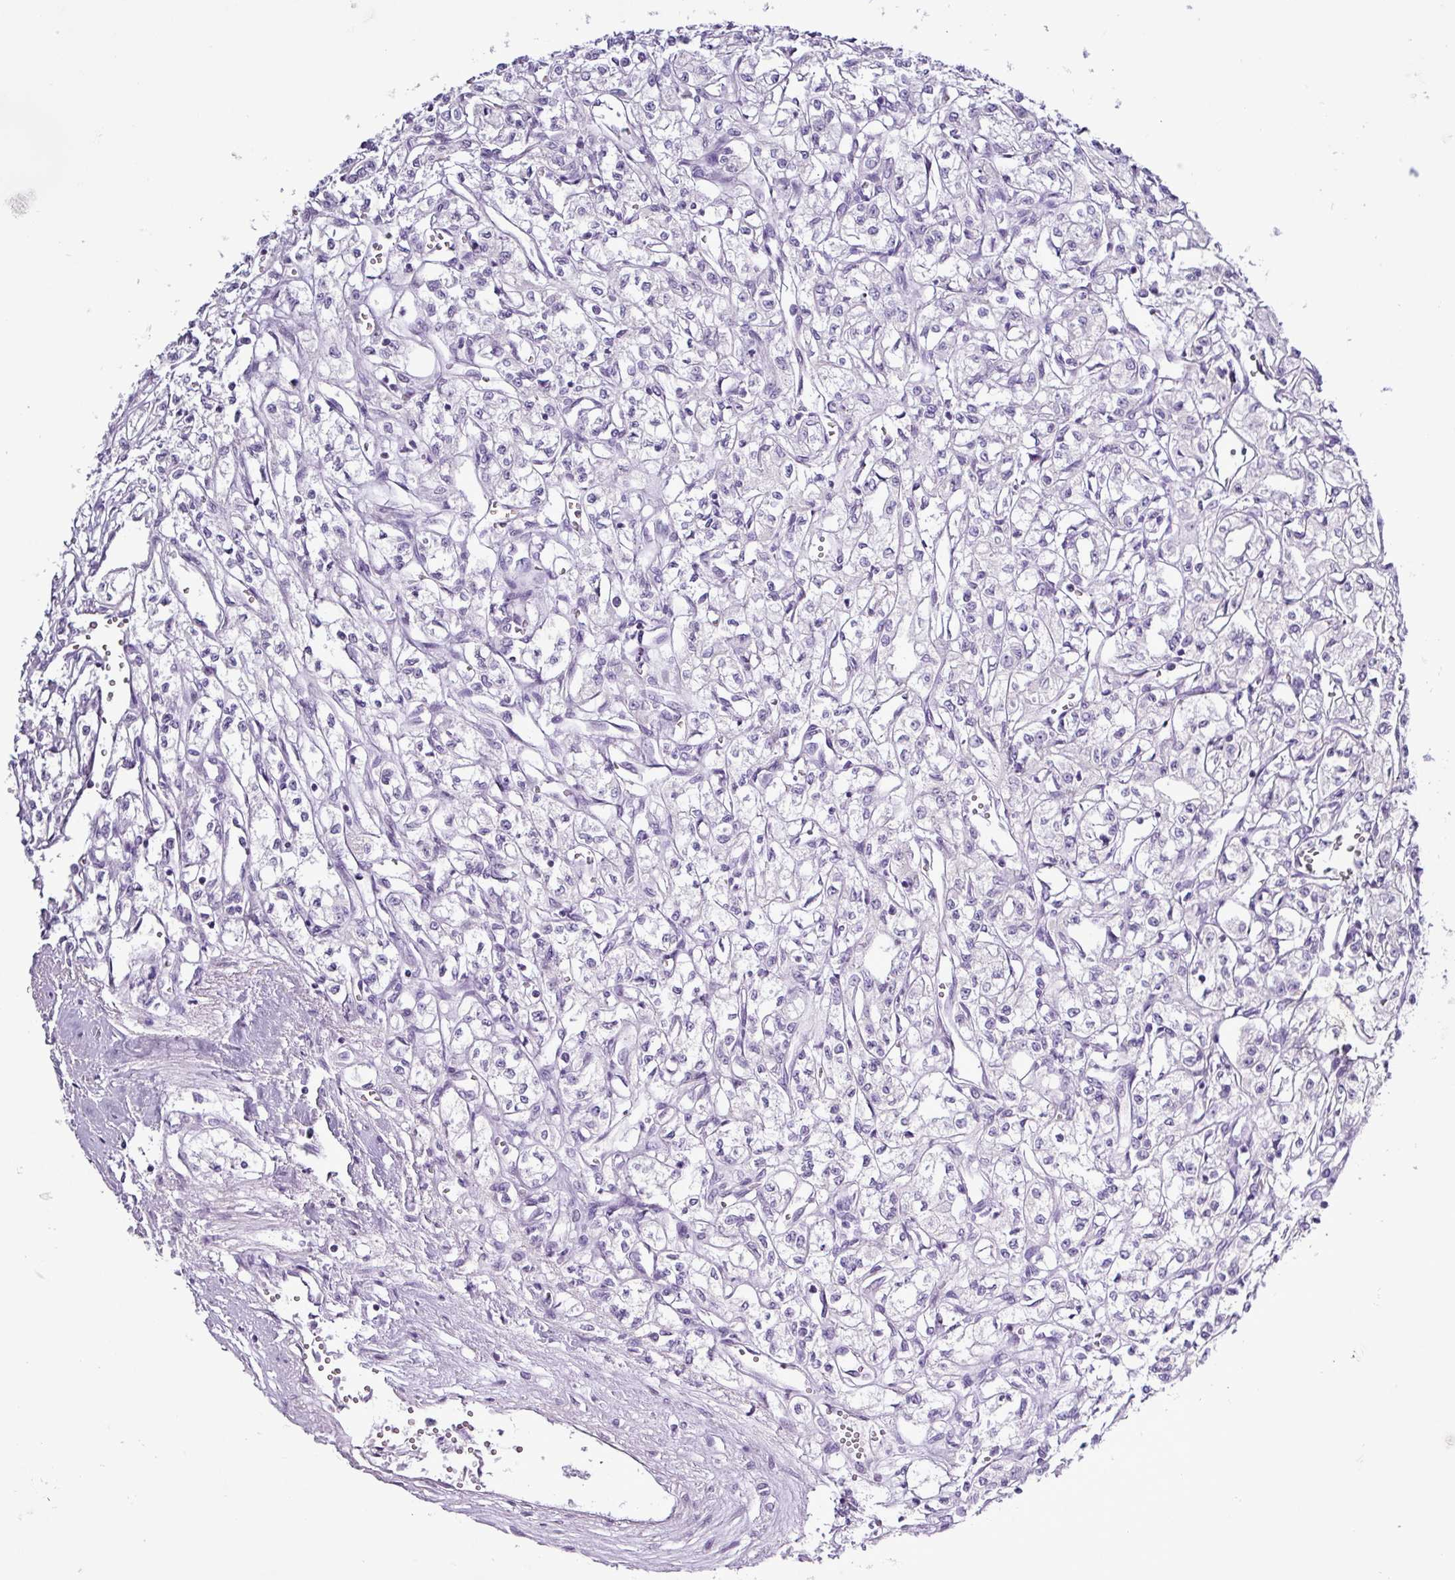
{"staining": {"intensity": "negative", "quantity": "none", "location": "none"}, "tissue": "renal cancer", "cell_type": "Tumor cells", "image_type": "cancer", "snomed": [{"axis": "morphology", "description": "Adenocarcinoma, NOS"}, {"axis": "topography", "description": "Kidney"}], "caption": "An immunohistochemistry image of renal cancer (adenocarcinoma) is shown. There is no staining in tumor cells of renal cancer (adenocarcinoma).", "gene": "ALDH3A1", "patient": {"sex": "male", "age": 56}}